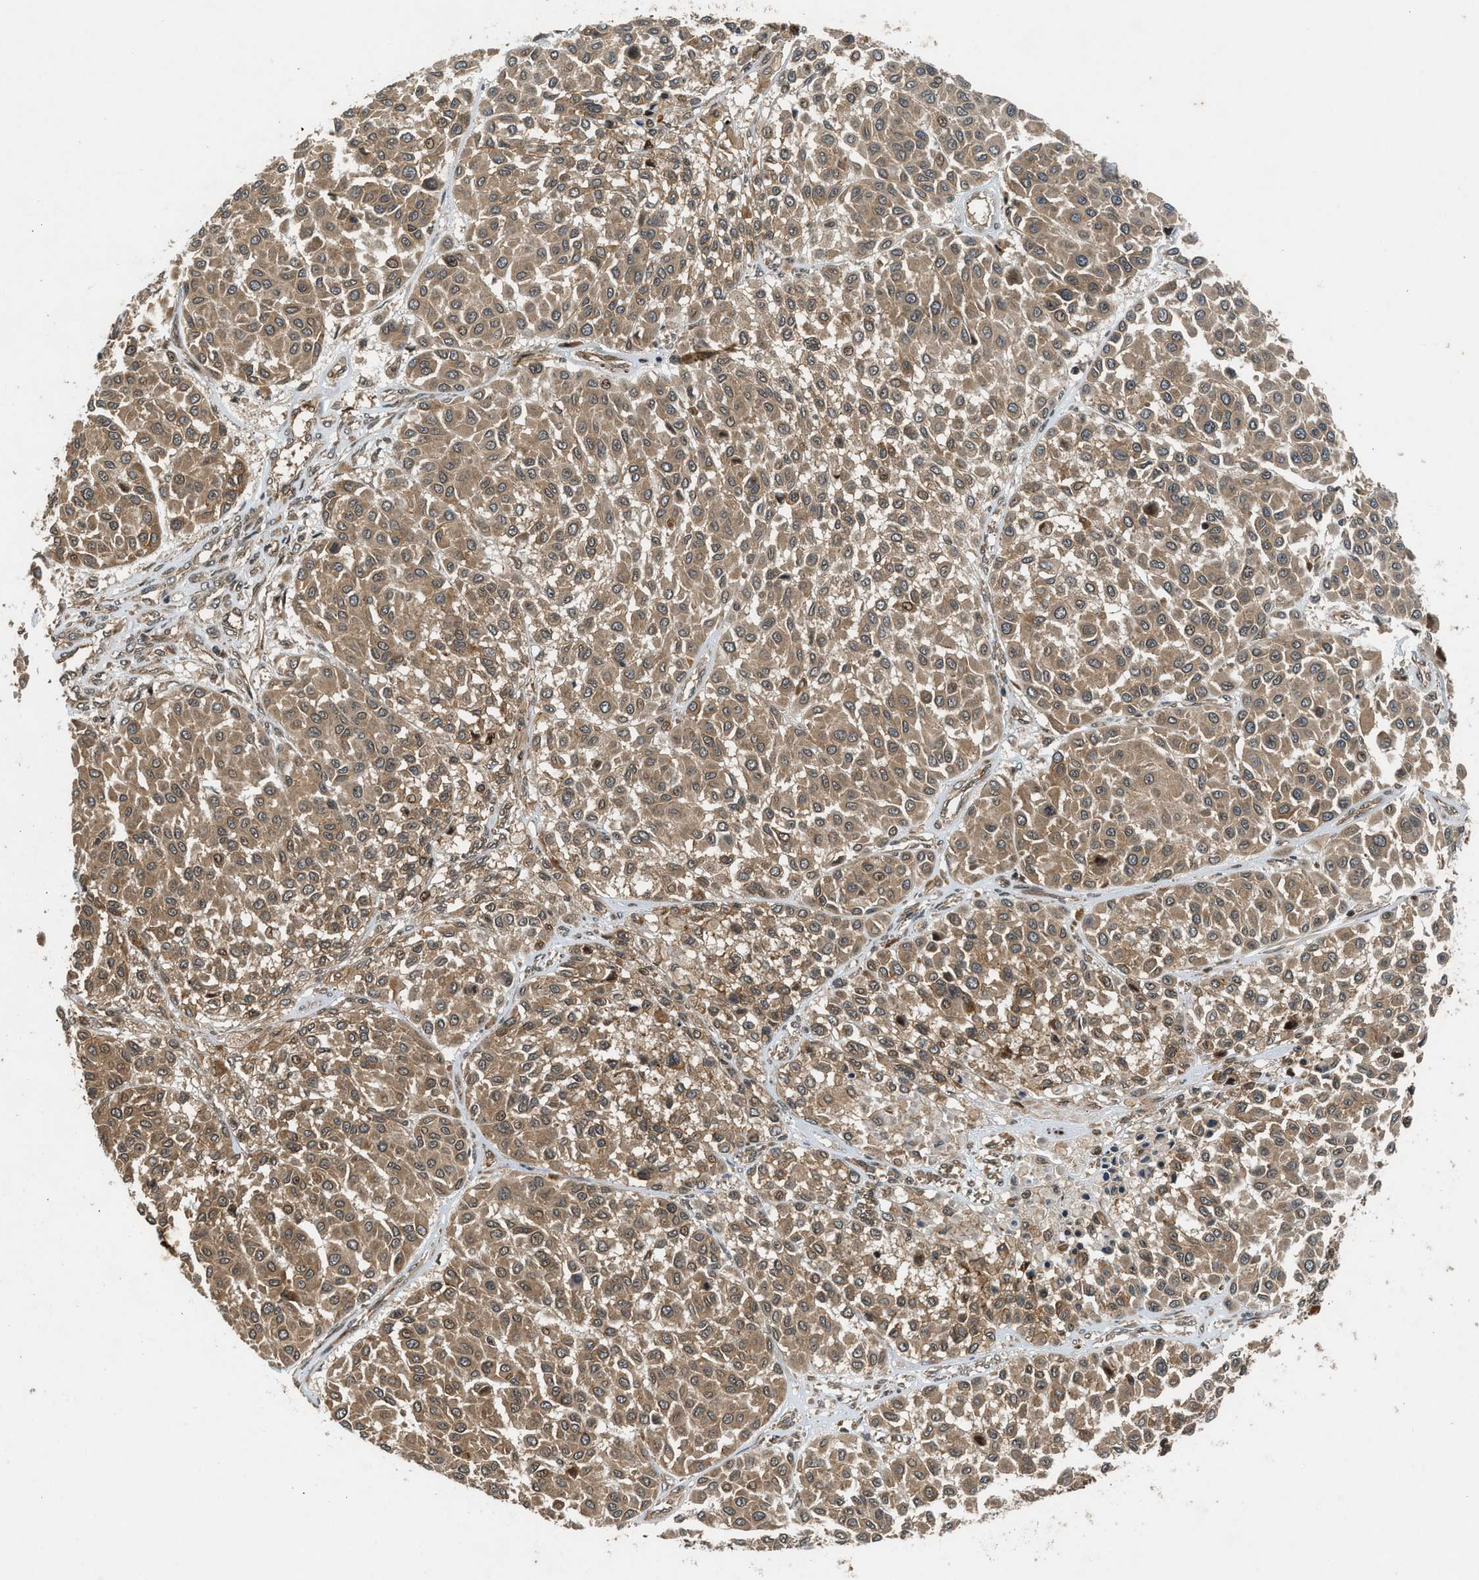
{"staining": {"intensity": "moderate", "quantity": ">75%", "location": "cytoplasmic/membranous"}, "tissue": "melanoma", "cell_type": "Tumor cells", "image_type": "cancer", "snomed": [{"axis": "morphology", "description": "Malignant melanoma, Metastatic site"}, {"axis": "topography", "description": "Soft tissue"}], "caption": "High-magnification brightfield microscopy of melanoma stained with DAB (brown) and counterstained with hematoxylin (blue). tumor cells exhibit moderate cytoplasmic/membranous expression is seen in approximately>75% of cells.", "gene": "TXNL1", "patient": {"sex": "male", "age": 41}}